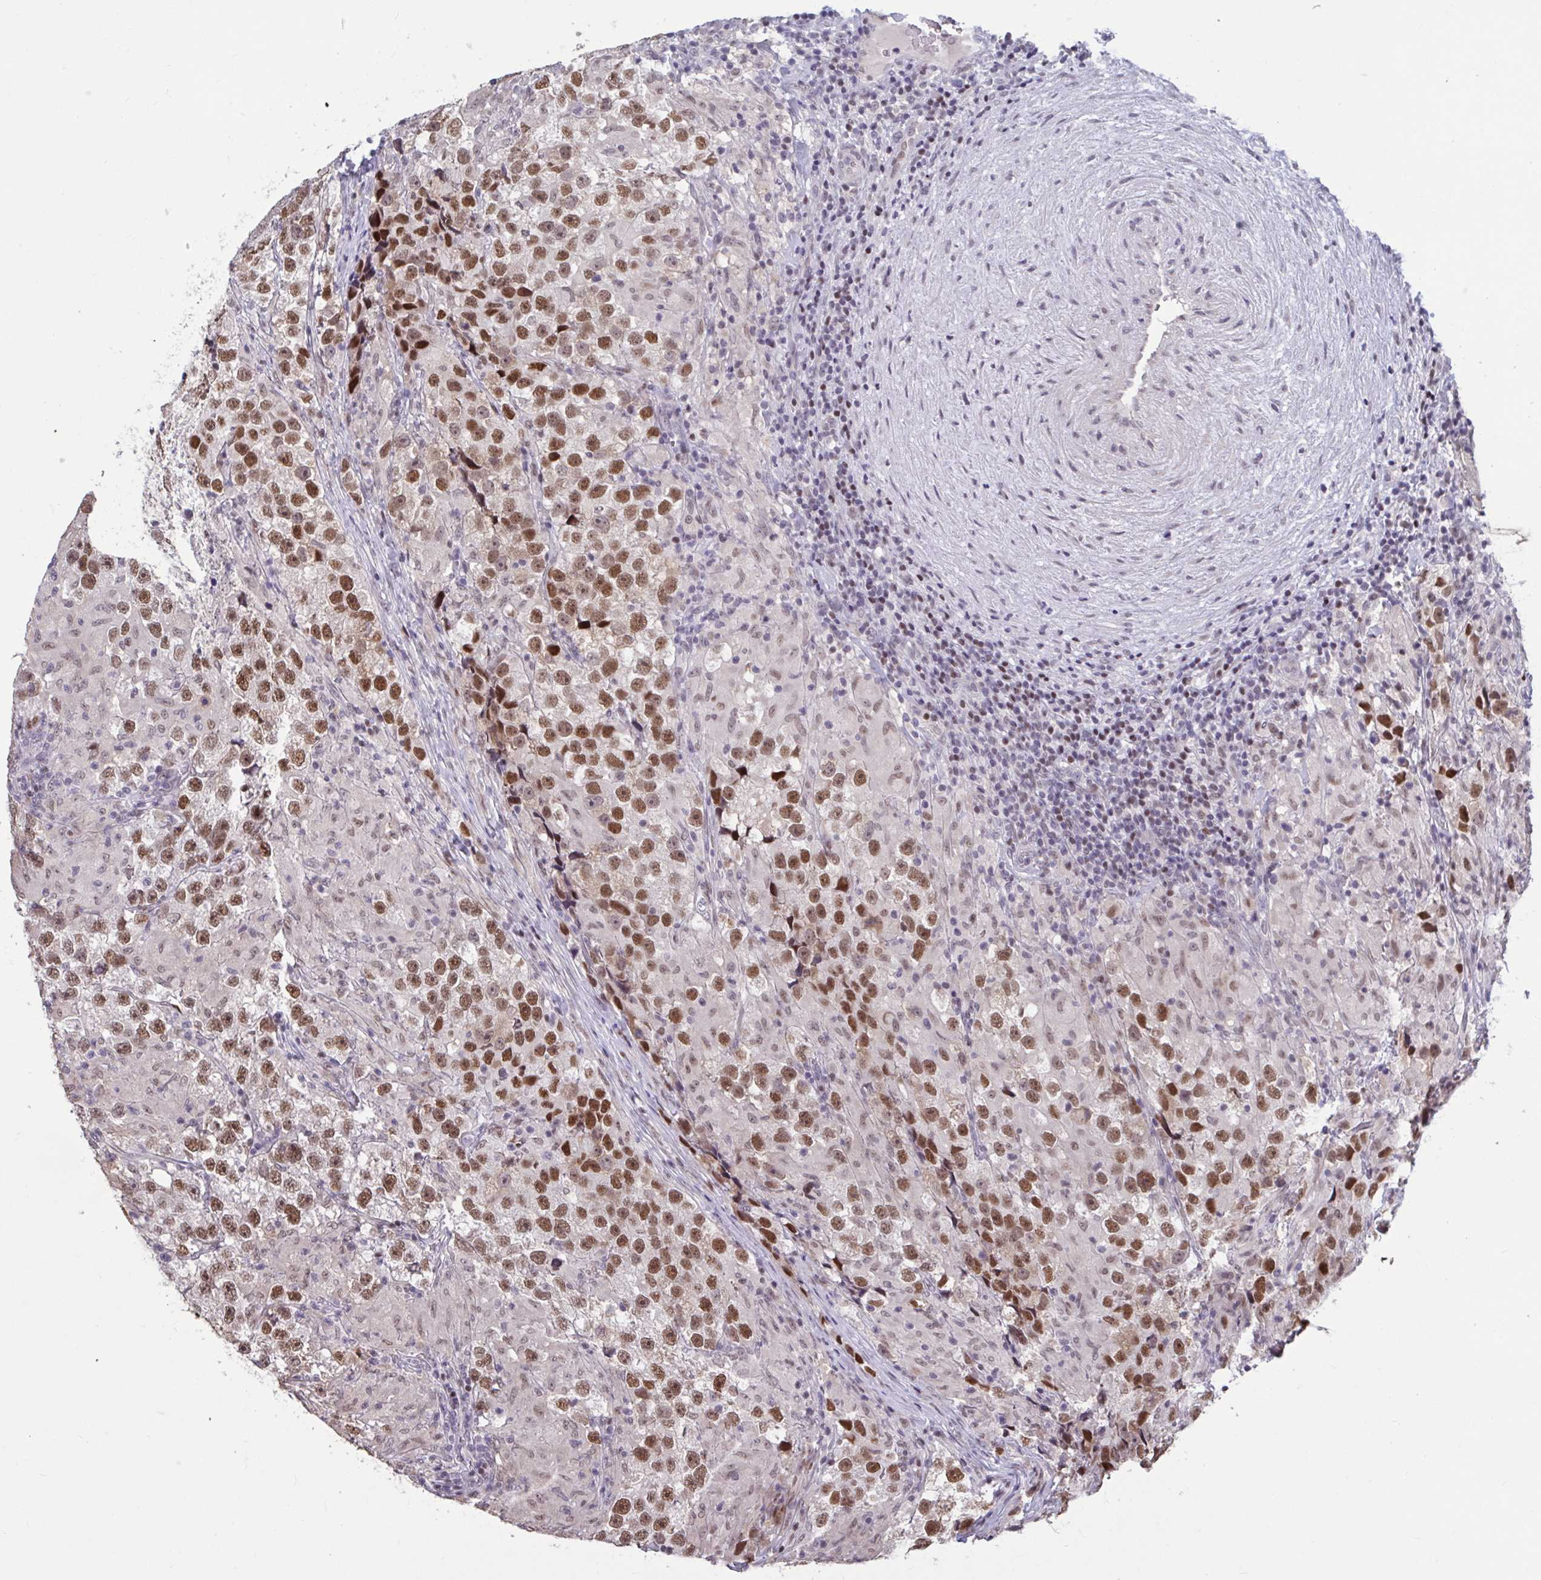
{"staining": {"intensity": "strong", "quantity": ">75%", "location": "nuclear"}, "tissue": "testis cancer", "cell_type": "Tumor cells", "image_type": "cancer", "snomed": [{"axis": "morphology", "description": "Seminoma, NOS"}, {"axis": "topography", "description": "Testis"}], "caption": "Protein expression analysis of human testis cancer reveals strong nuclear staining in about >75% of tumor cells. Immunohistochemistry (ihc) stains the protein in brown and the nuclei are stained blue.", "gene": "ZNF414", "patient": {"sex": "male", "age": 46}}